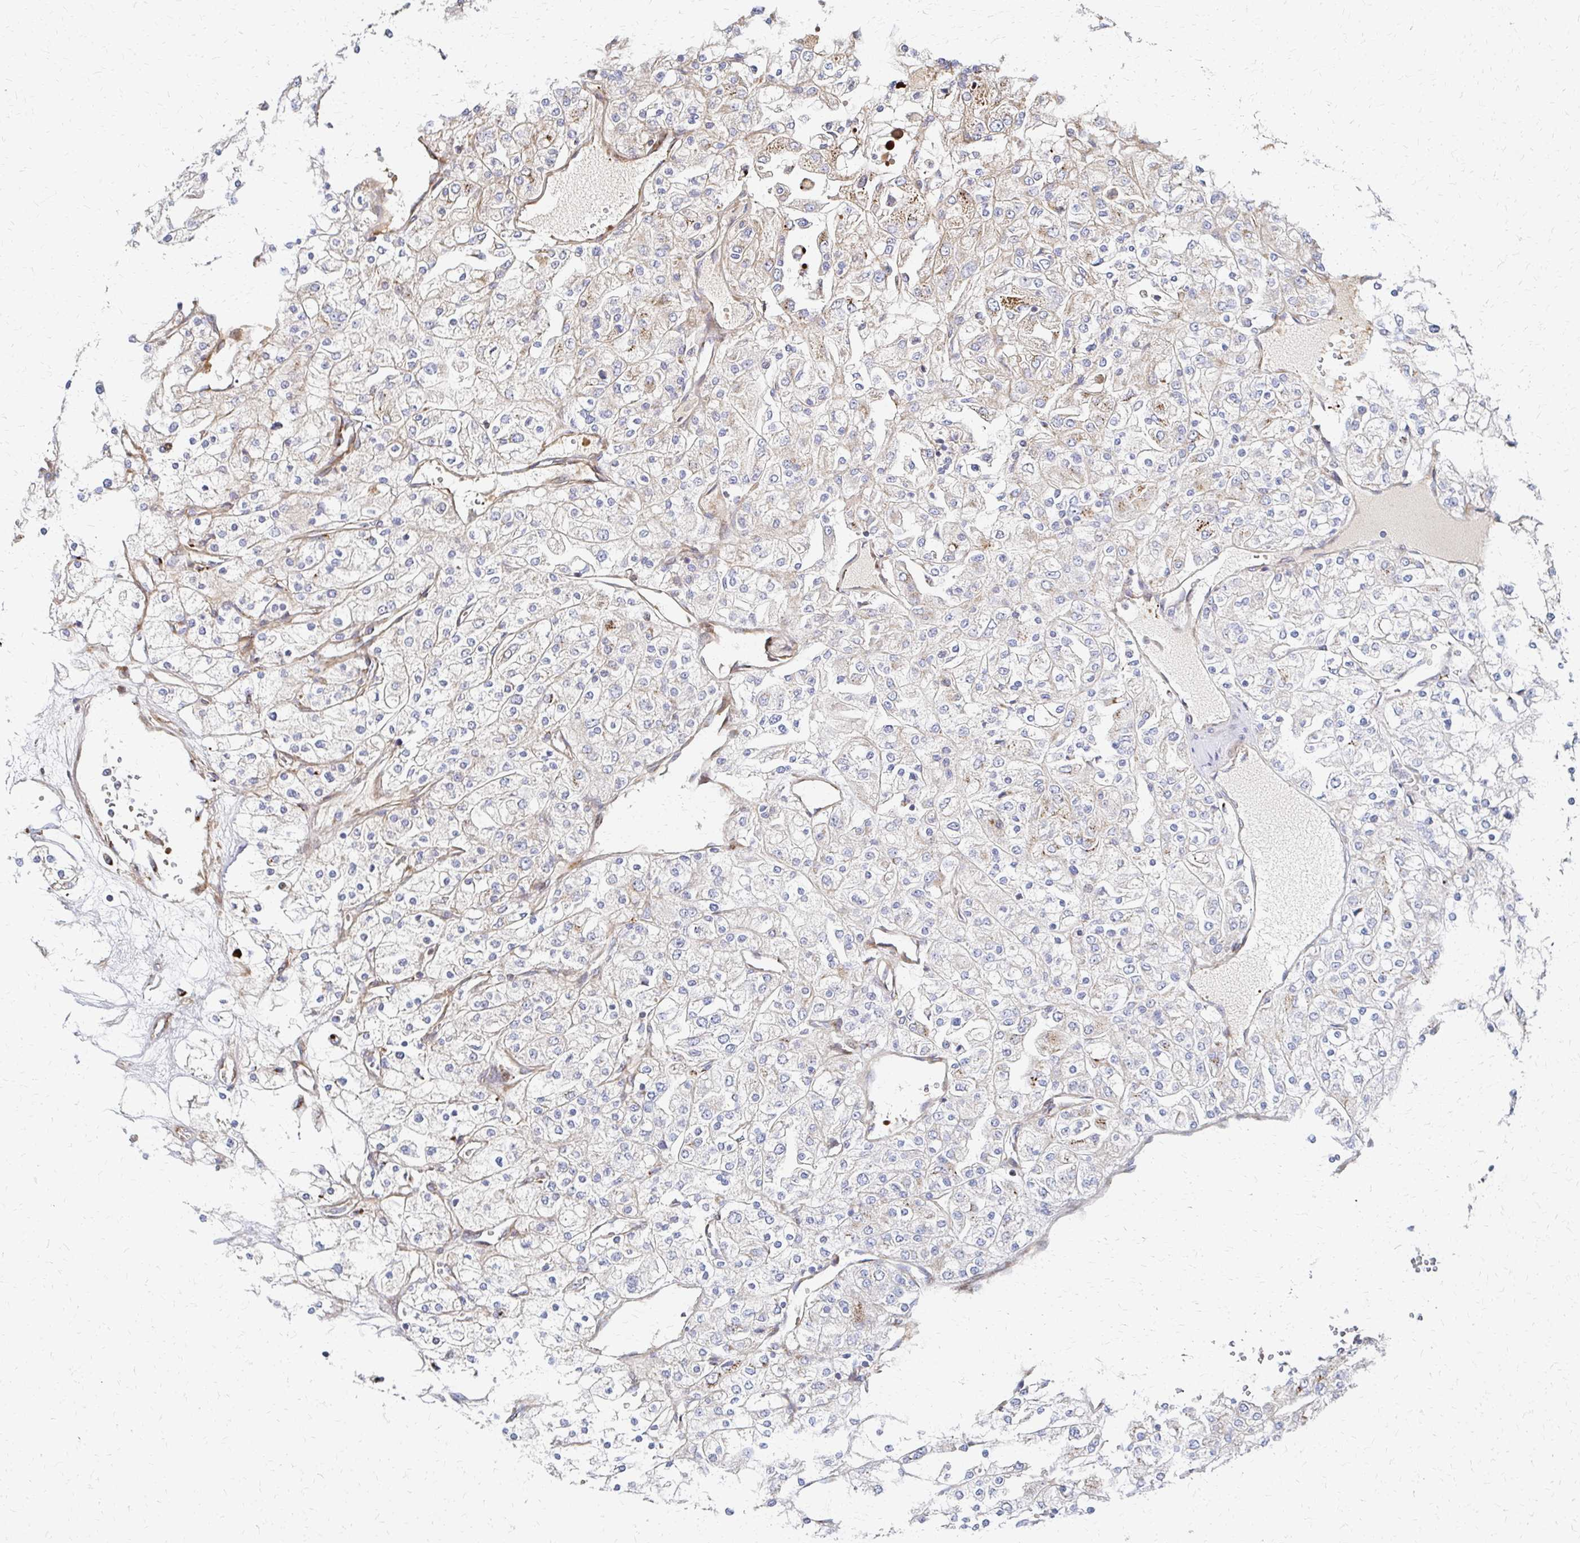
{"staining": {"intensity": "weak", "quantity": "<25%", "location": "cytoplasmic/membranous"}, "tissue": "renal cancer", "cell_type": "Tumor cells", "image_type": "cancer", "snomed": [{"axis": "morphology", "description": "Adenocarcinoma, NOS"}, {"axis": "topography", "description": "Kidney"}], "caption": "The micrograph demonstrates no staining of tumor cells in renal cancer (adenocarcinoma).", "gene": "MAN1A1", "patient": {"sex": "male", "age": 80}}